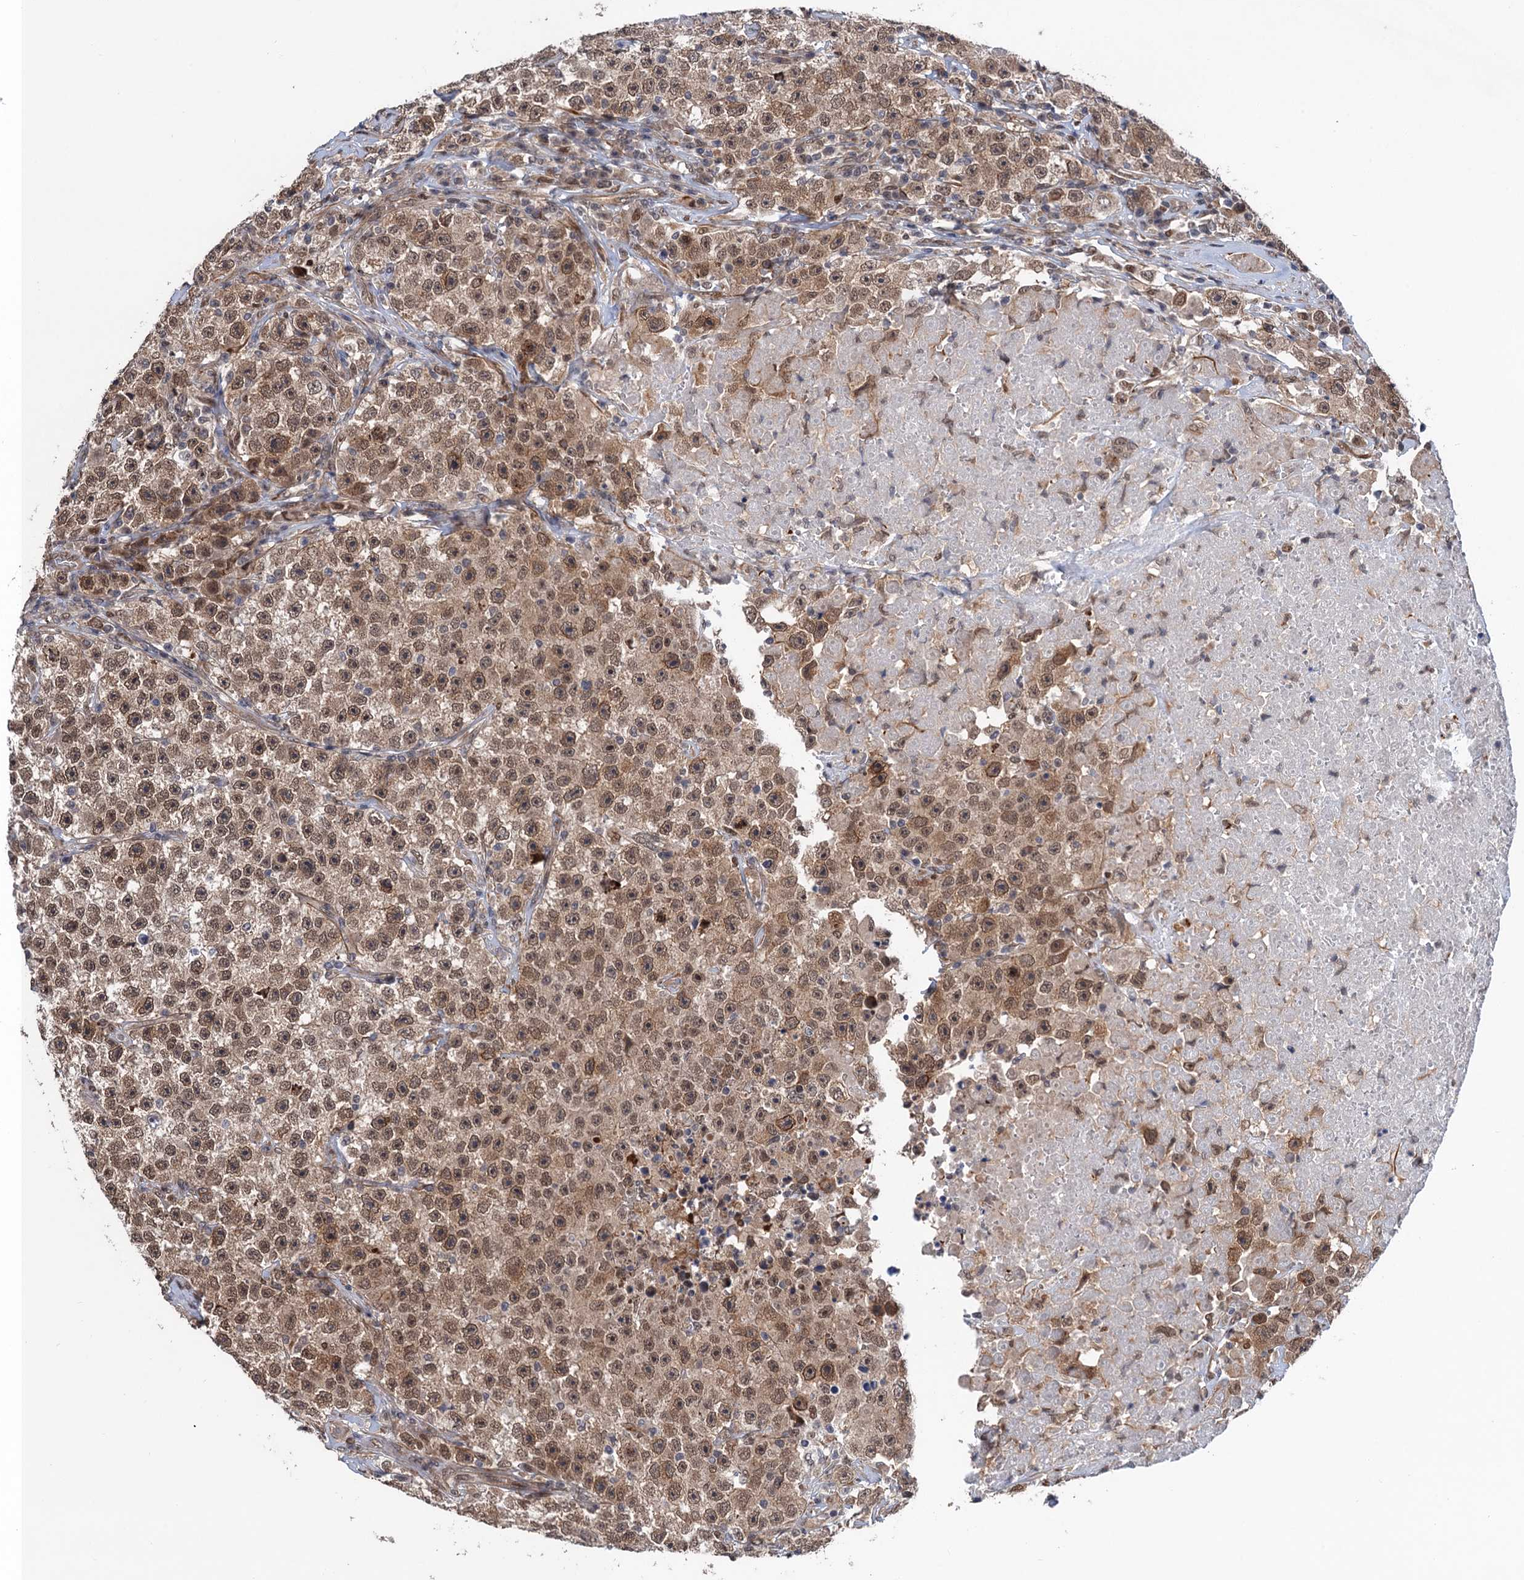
{"staining": {"intensity": "moderate", "quantity": ">75%", "location": "cytoplasmic/membranous,nuclear"}, "tissue": "testis cancer", "cell_type": "Tumor cells", "image_type": "cancer", "snomed": [{"axis": "morphology", "description": "Seminoma, NOS"}, {"axis": "topography", "description": "Testis"}], "caption": "About >75% of tumor cells in human testis seminoma exhibit moderate cytoplasmic/membranous and nuclear protein staining as visualized by brown immunohistochemical staining.", "gene": "TTC31", "patient": {"sex": "male", "age": 22}}